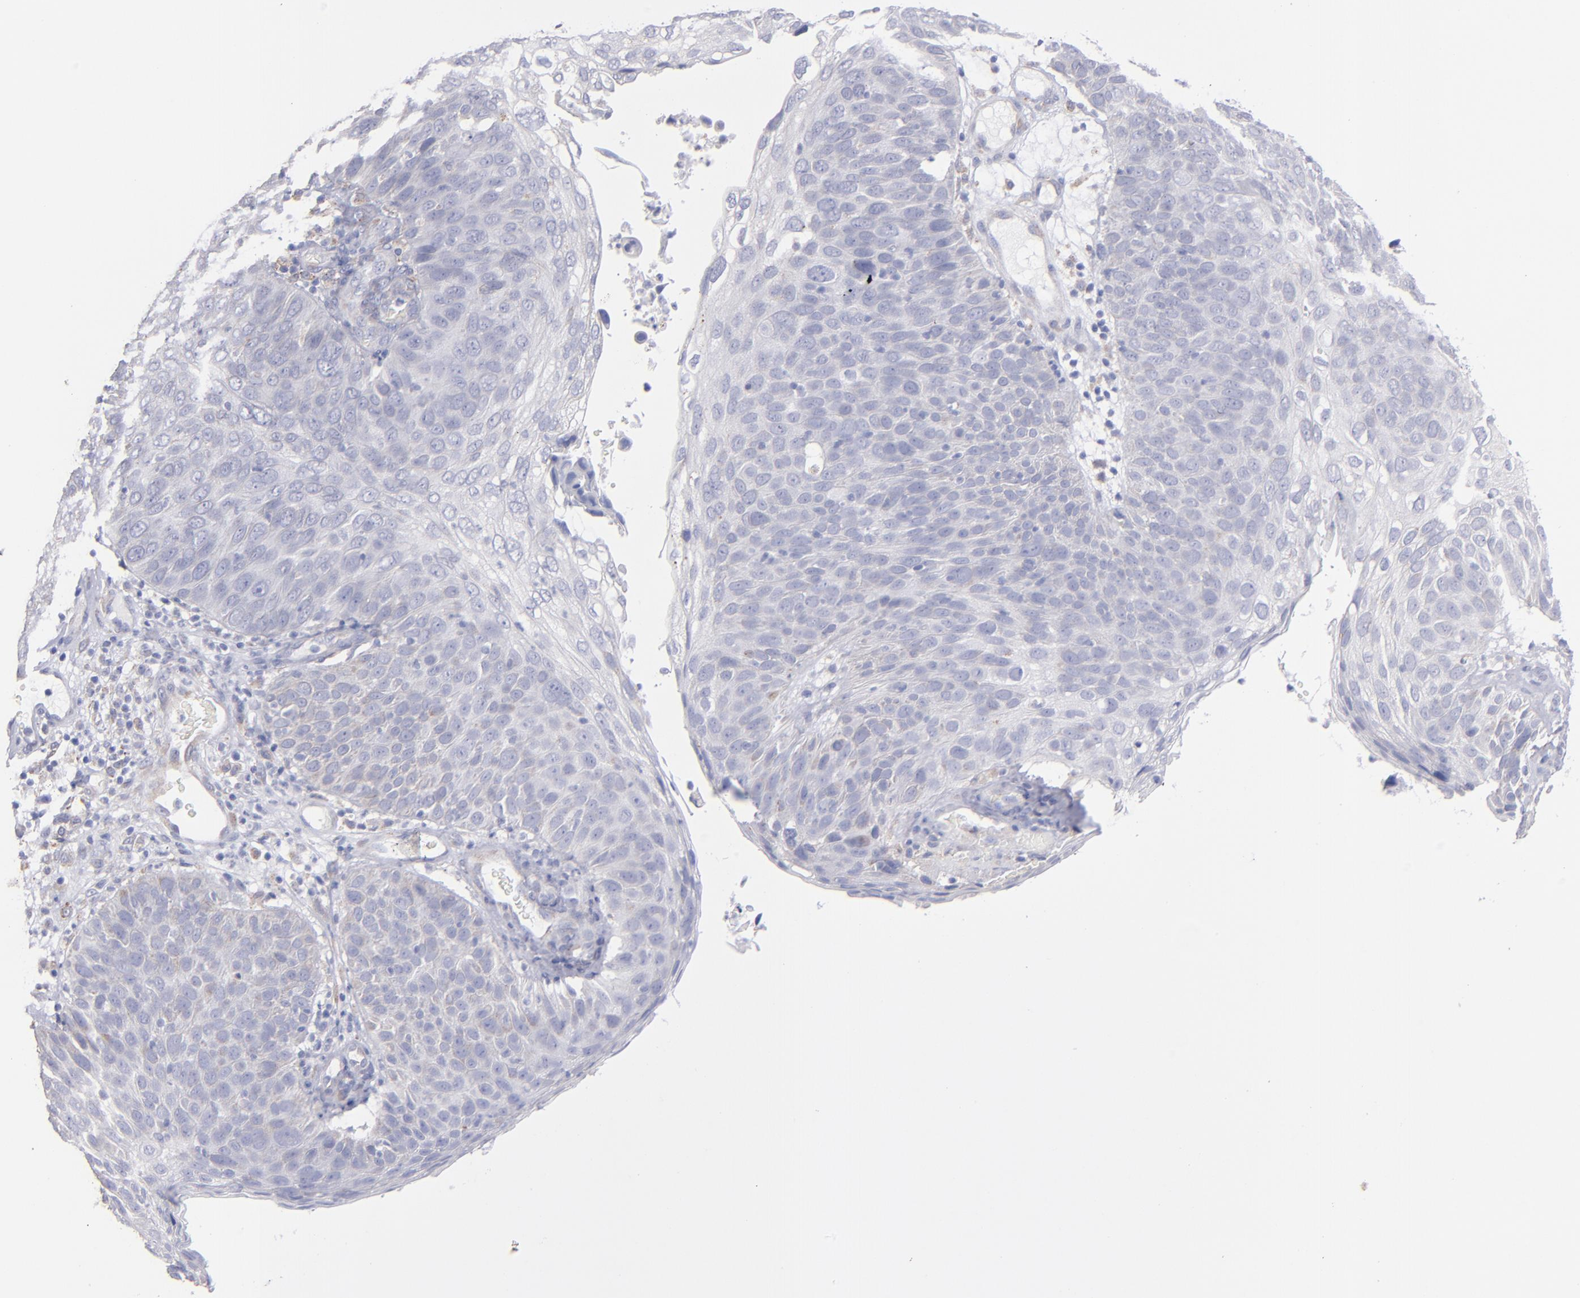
{"staining": {"intensity": "weak", "quantity": "<25%", "location": "cytoplasmic/membranous"}, "tissue": "skin cancer", "cell_type": "Tumor cells", "image_type": "cancer", "snomed": [{"axis": "morphology", "description": "Squamous cell carcinoma, NOS"}, {"axis": "topography", "description": "Skin"}], "caption": "Tumor cells show no significant protein staining in squamous cell carcinoma (skin).", "gene": "MFGE8", "patient": {"sex": "male", "age": 87}}